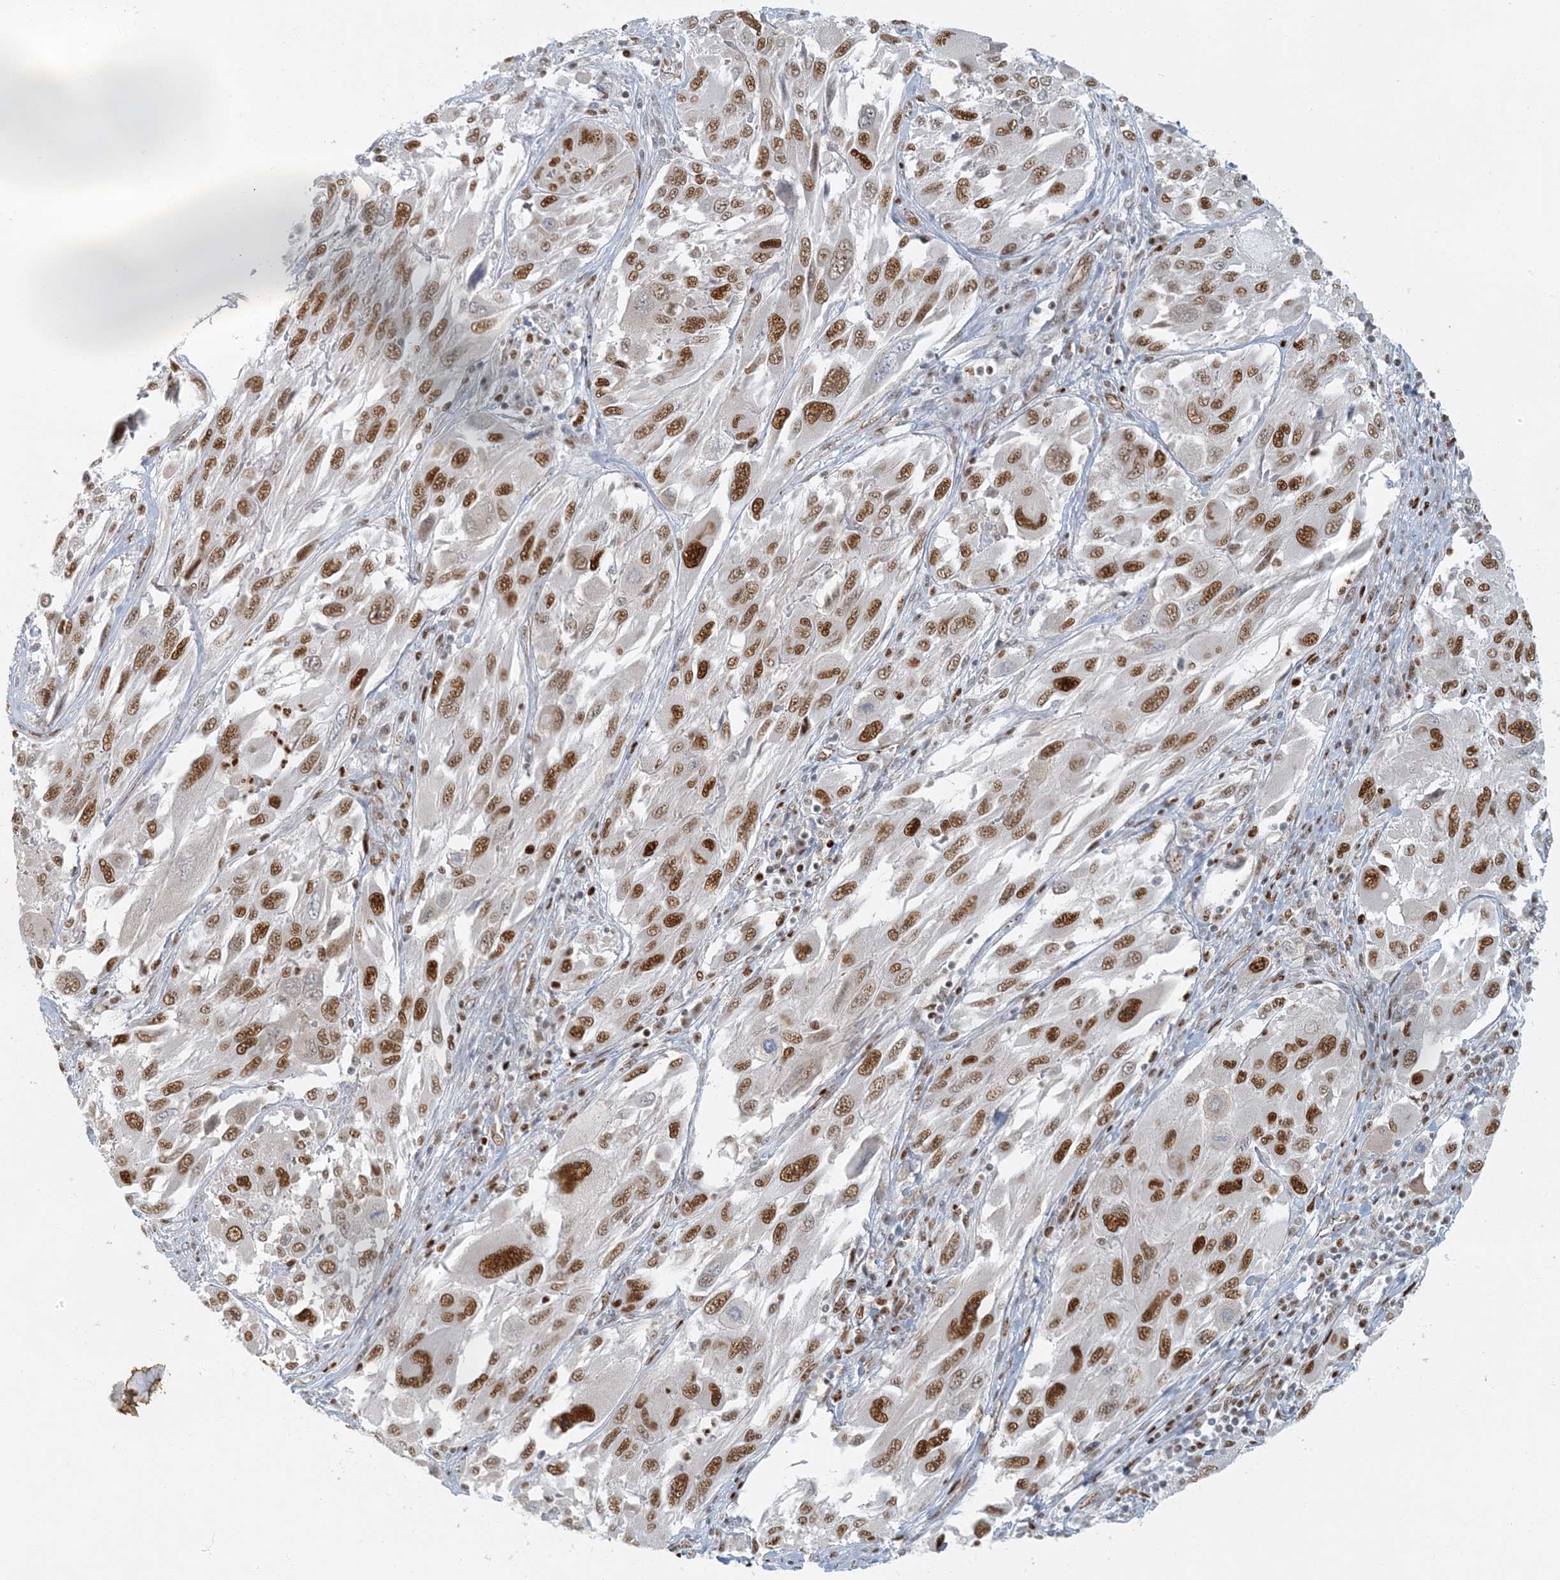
{"staining": {"intensity": "moderate", "quantity": ">75%", "location": "nuclear"}, "tissue": "melanoma", "cell_type": "Tumor cells", "image_type": "cancer", "snomed": [{"axis": "morphology", "description": "Malignant melanoma, NOS"}, {"axis": "topography", "description": "Skin"}], "caption": "Protein analysis of melanoma tissue shows moderate nuclear expression in approximately >75% of tumor cells.", "gene": "AK9", "patient": {"sex": "female", "age": 91}}